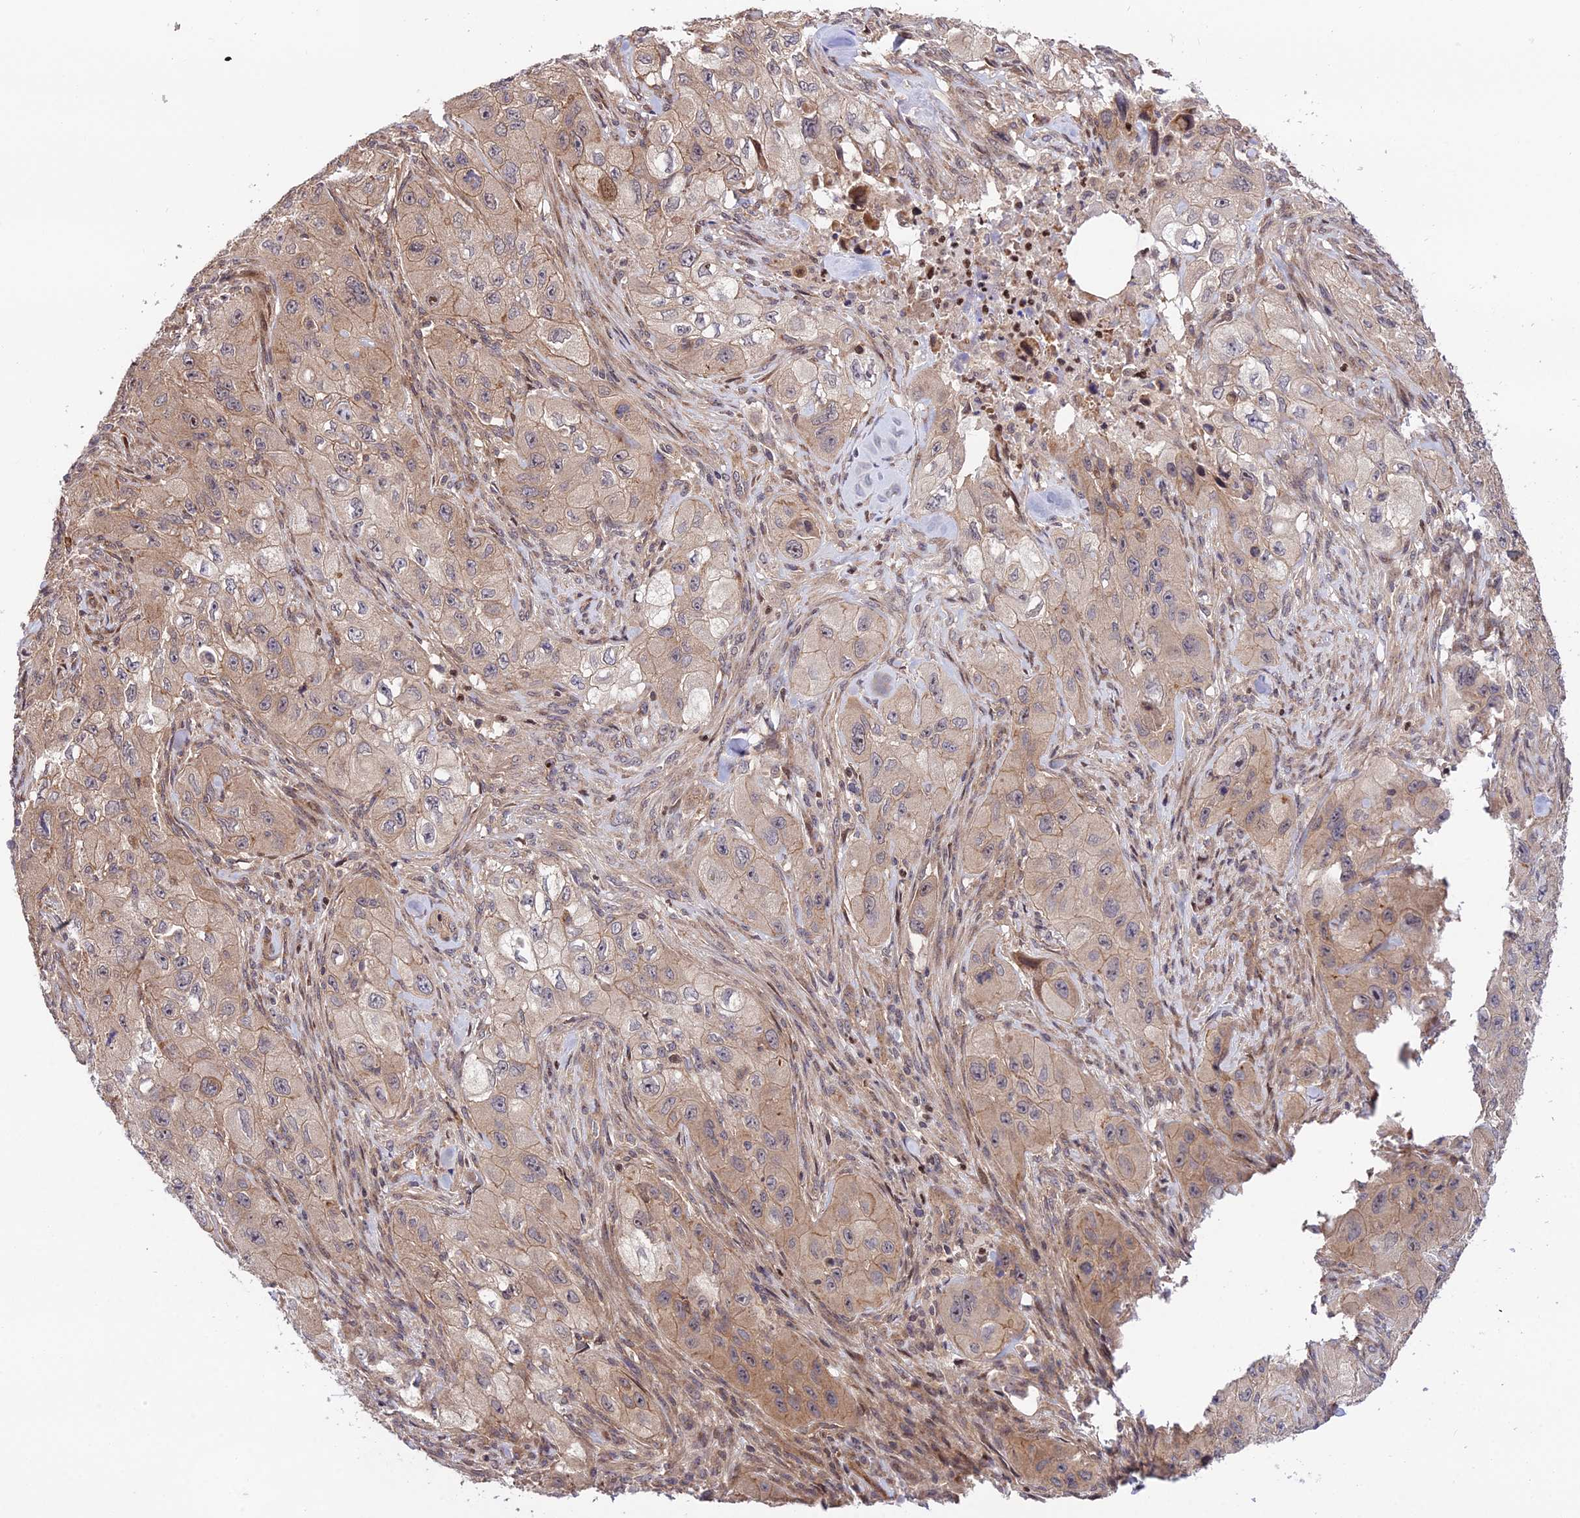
{"staining": {"intensity": "weak", "quantity": ">75%", "location": "cytoplasmic/membranous"}, "tissue": "skin cancer", "cell_type": "Tumor cells", "image_type": "cancer", "snomed": [{"axis": "morphology", "description": "Squamous cell carcinoma, NOS"}, {"axis": "topography", "description": "Skin"}, {"axis": "topography", "description": "Subcutis"}], "caption": "DAB (3,3'-diaminobenzidine) immunohistochemical staining of skin squamous cell carcinoma shows weak cytoplasmic/membranous protein staining in about >75% of tumor cells.", "gene": "SMG6", "patient": {"sex": "male", "age": 73}}